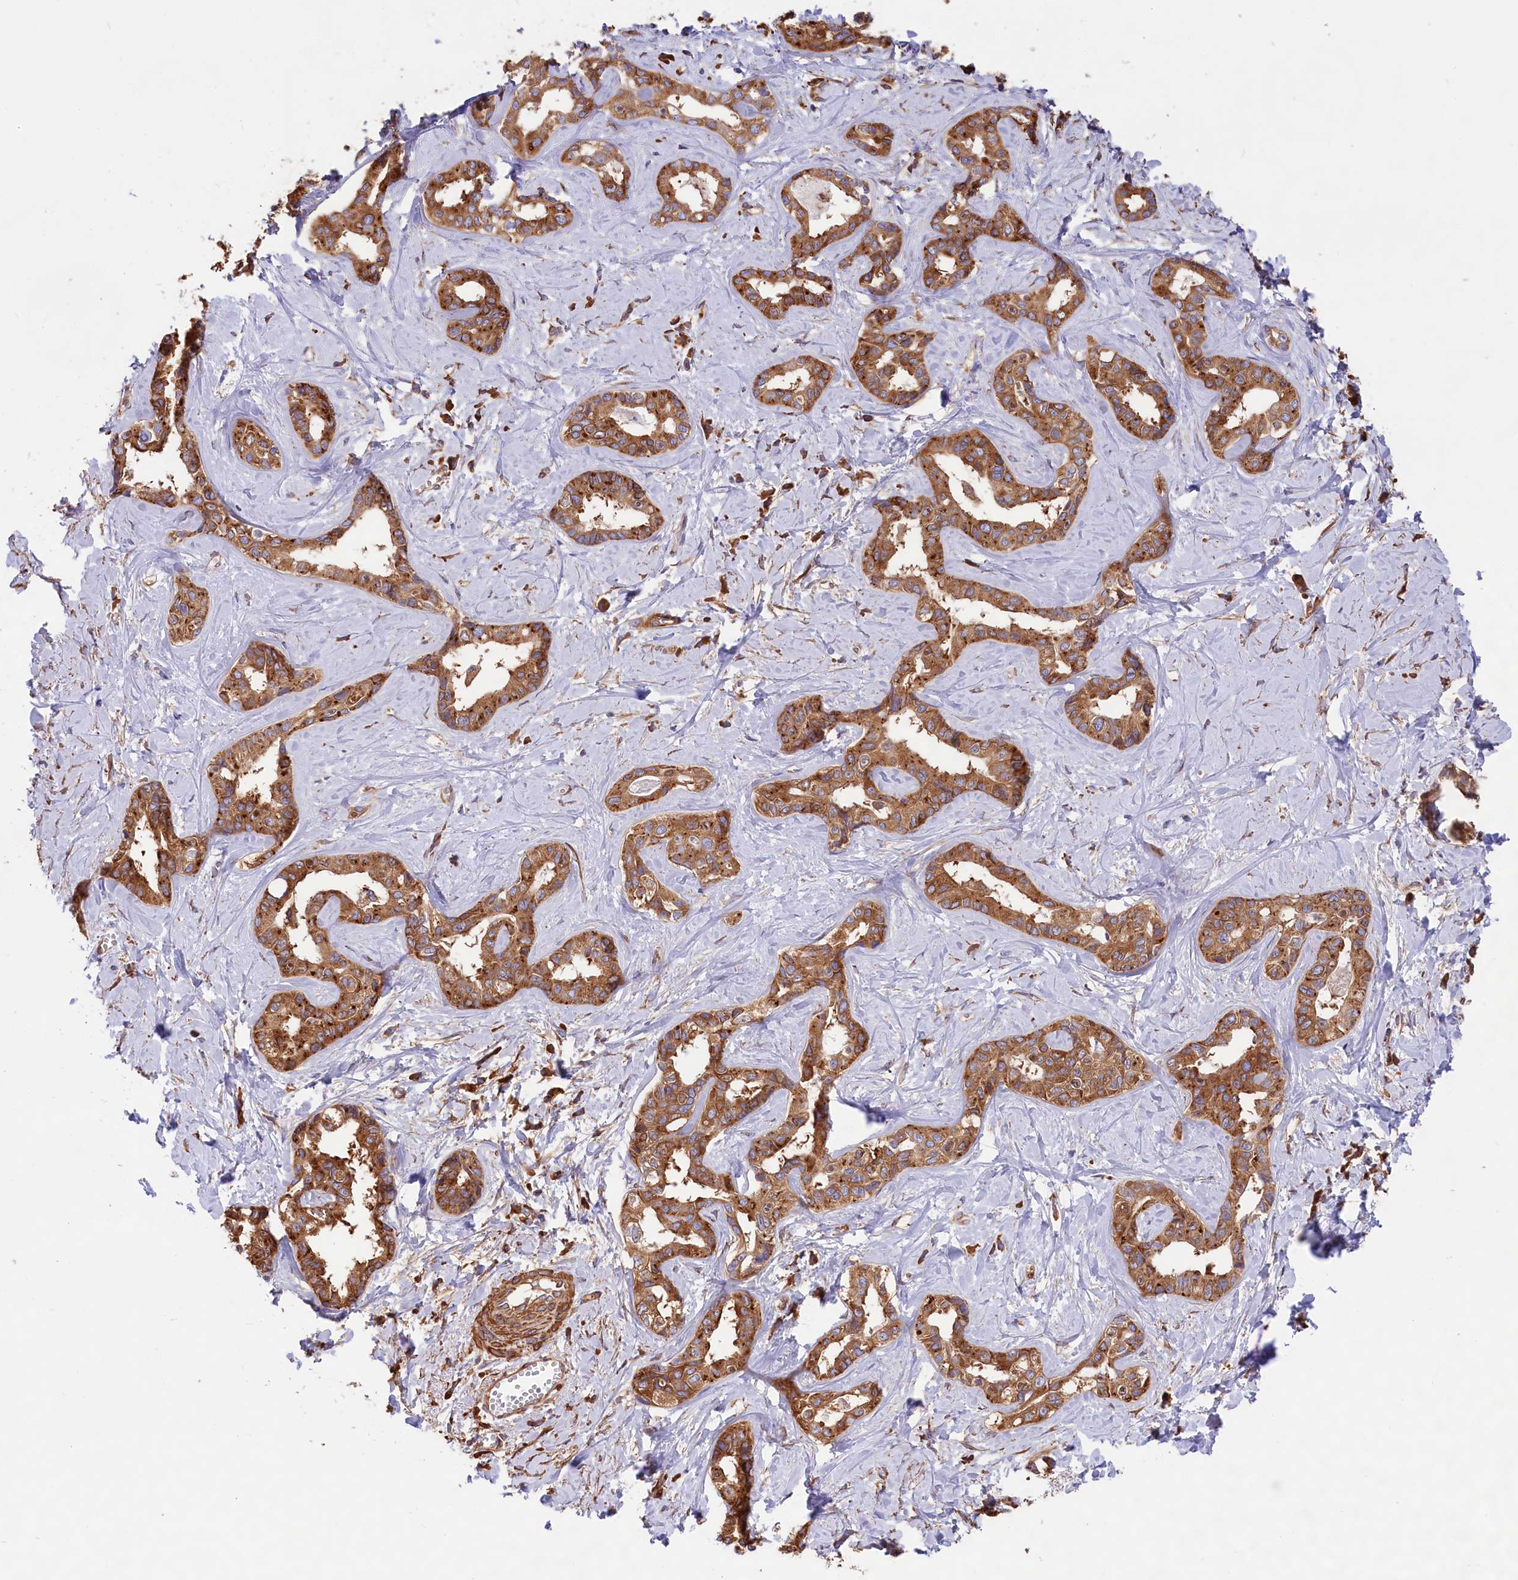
{"staining": {"intensity": "moderate", "quantity": ">75%", "location": "cytoplasmic/membranous"}, "tissue": "liver cancer", "cell_type": "Tumor cells", "image_type": "cancer", "snomed": [{"axis": "morphology", "description": "Cholangiocarcinoma"}, {"axis": "topography", "description": "Liver"}], "caption": "This histopathology image exhibits IHC staining of human liver cancer, with medium moderate cytoplasmic/membranous staining in about >75% of tumor cells.", "gene": "GYS1", "patient": {"sex": "female", "age": 77}}